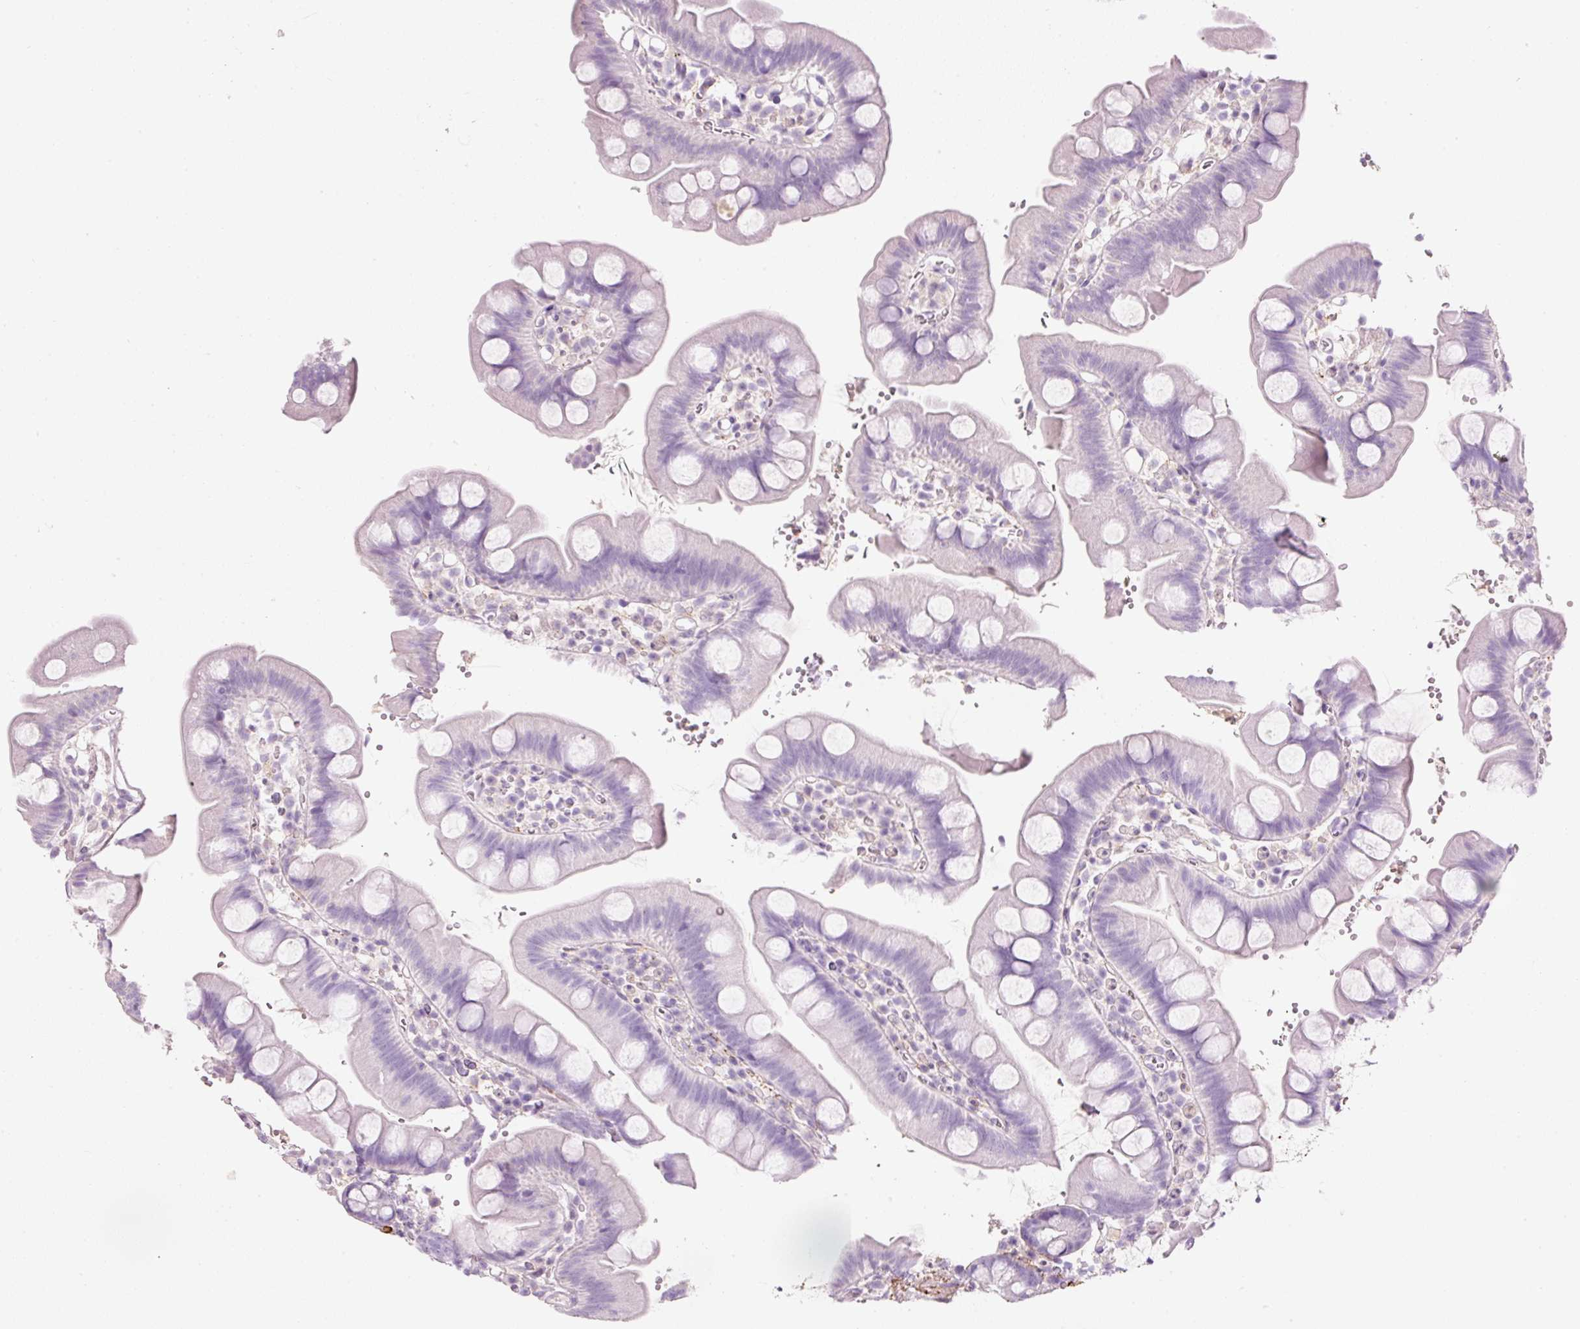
{"staining": {"intensity": "negative", "quantity": "none", "location": "none"}, "tissue": "small intestine", "cell_type": "Glandular cells", "image_type": "normal", "snomed": [{"axis": "morphology", "description": "Normal tissue, NOS"}, {"axis": "topography", "description": "Small intestine"}], "caption": "The IHC histopathology image has no significant staining in glandular cells of small intestine.", "gene": "MFAP4", "patient": {"sex": "female", "age": 68}}